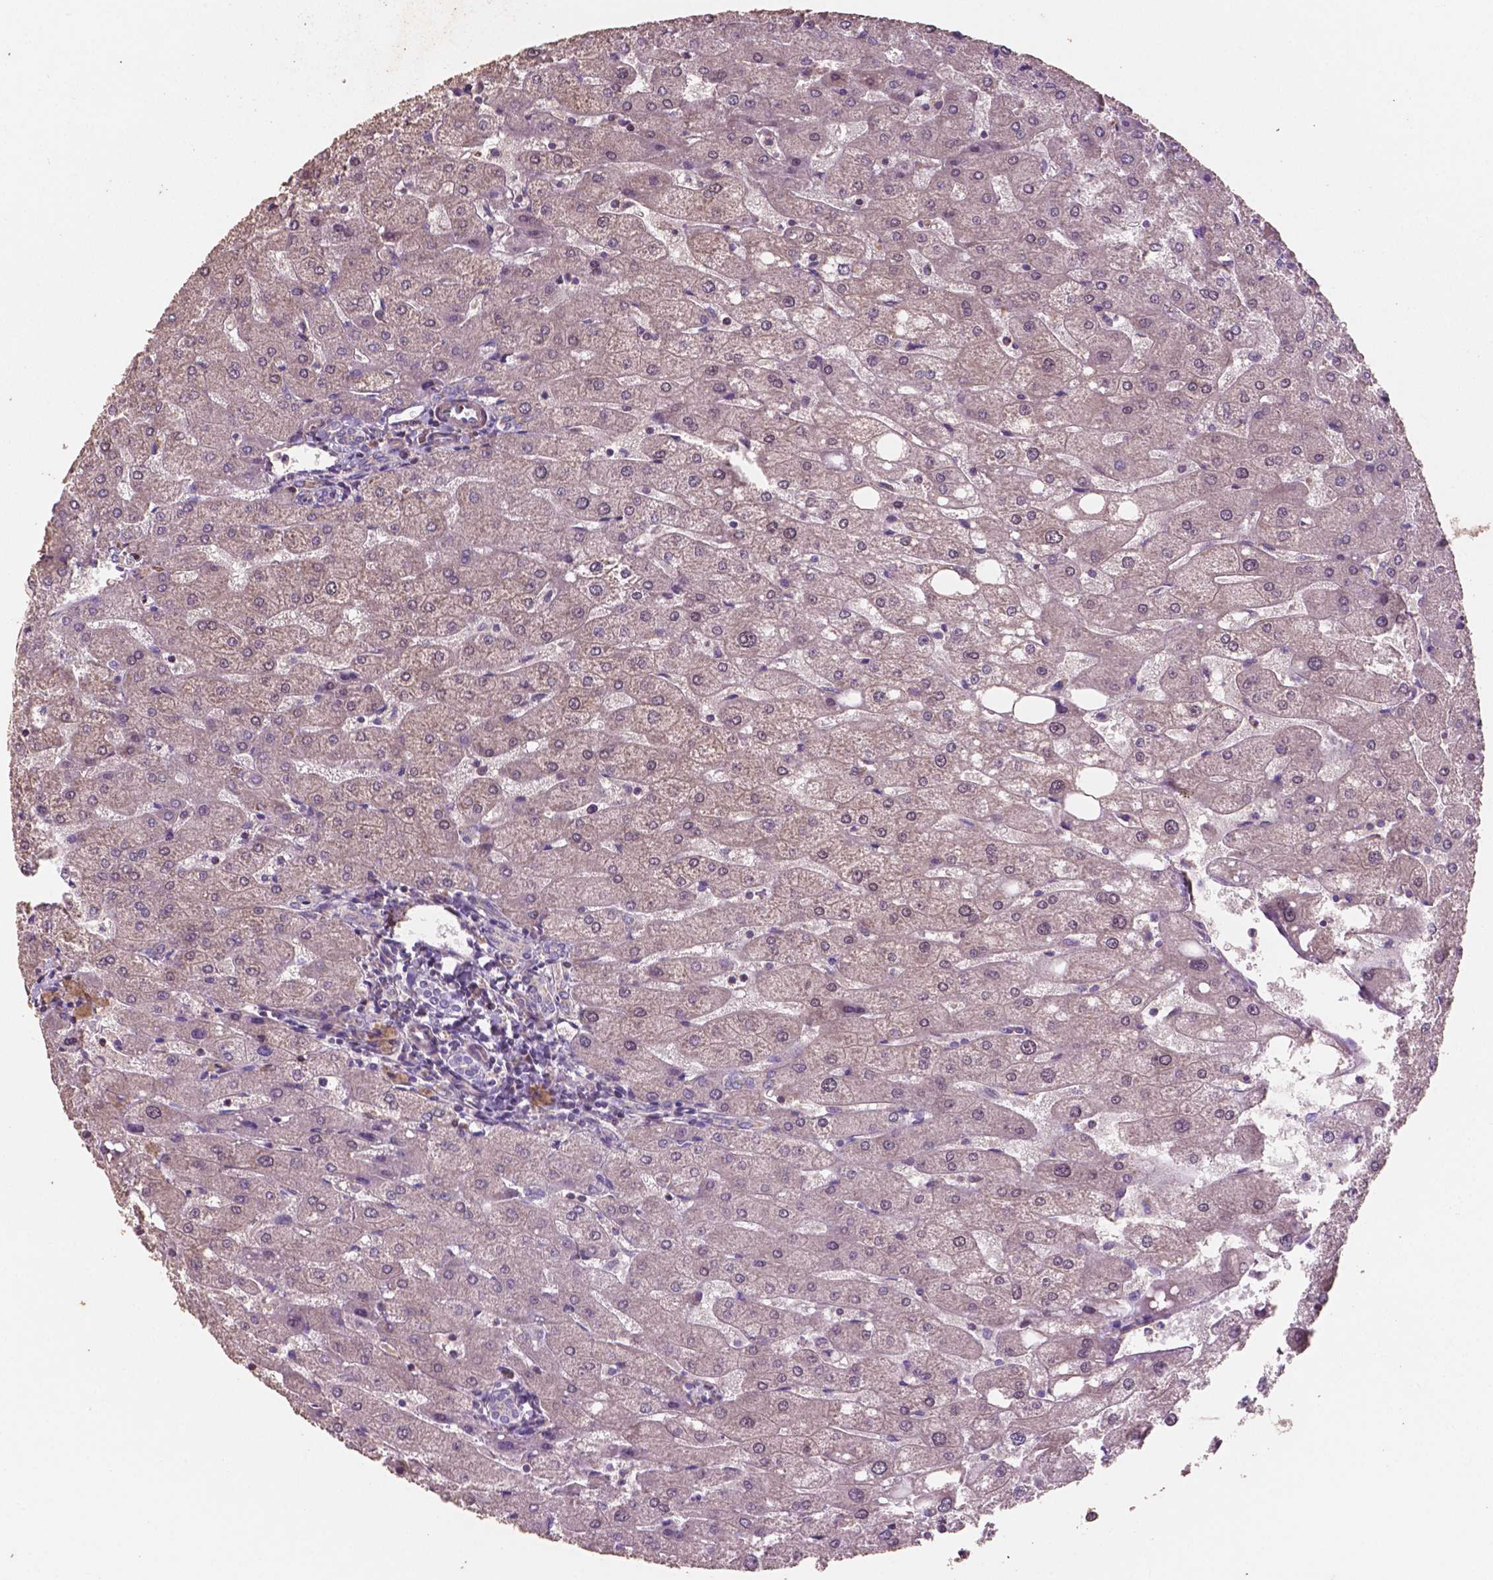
{"staining": {"intensity": "negative", "quantity": "none", "location": "none"}, "tissue": "liver", "cell_type": "Cholangiocytes", "image_type": "normal", "snomed": [{"axis": "morphology", "description": "Normal tissue, NOS"}, {"axis": "topography", "description": "Liver"}], "caption": "This is an IHC image of normal liver. There is no staining in cholangiocytes.", "gene": "COMMD4", "patient": {"sex": "male", "age": 67}}